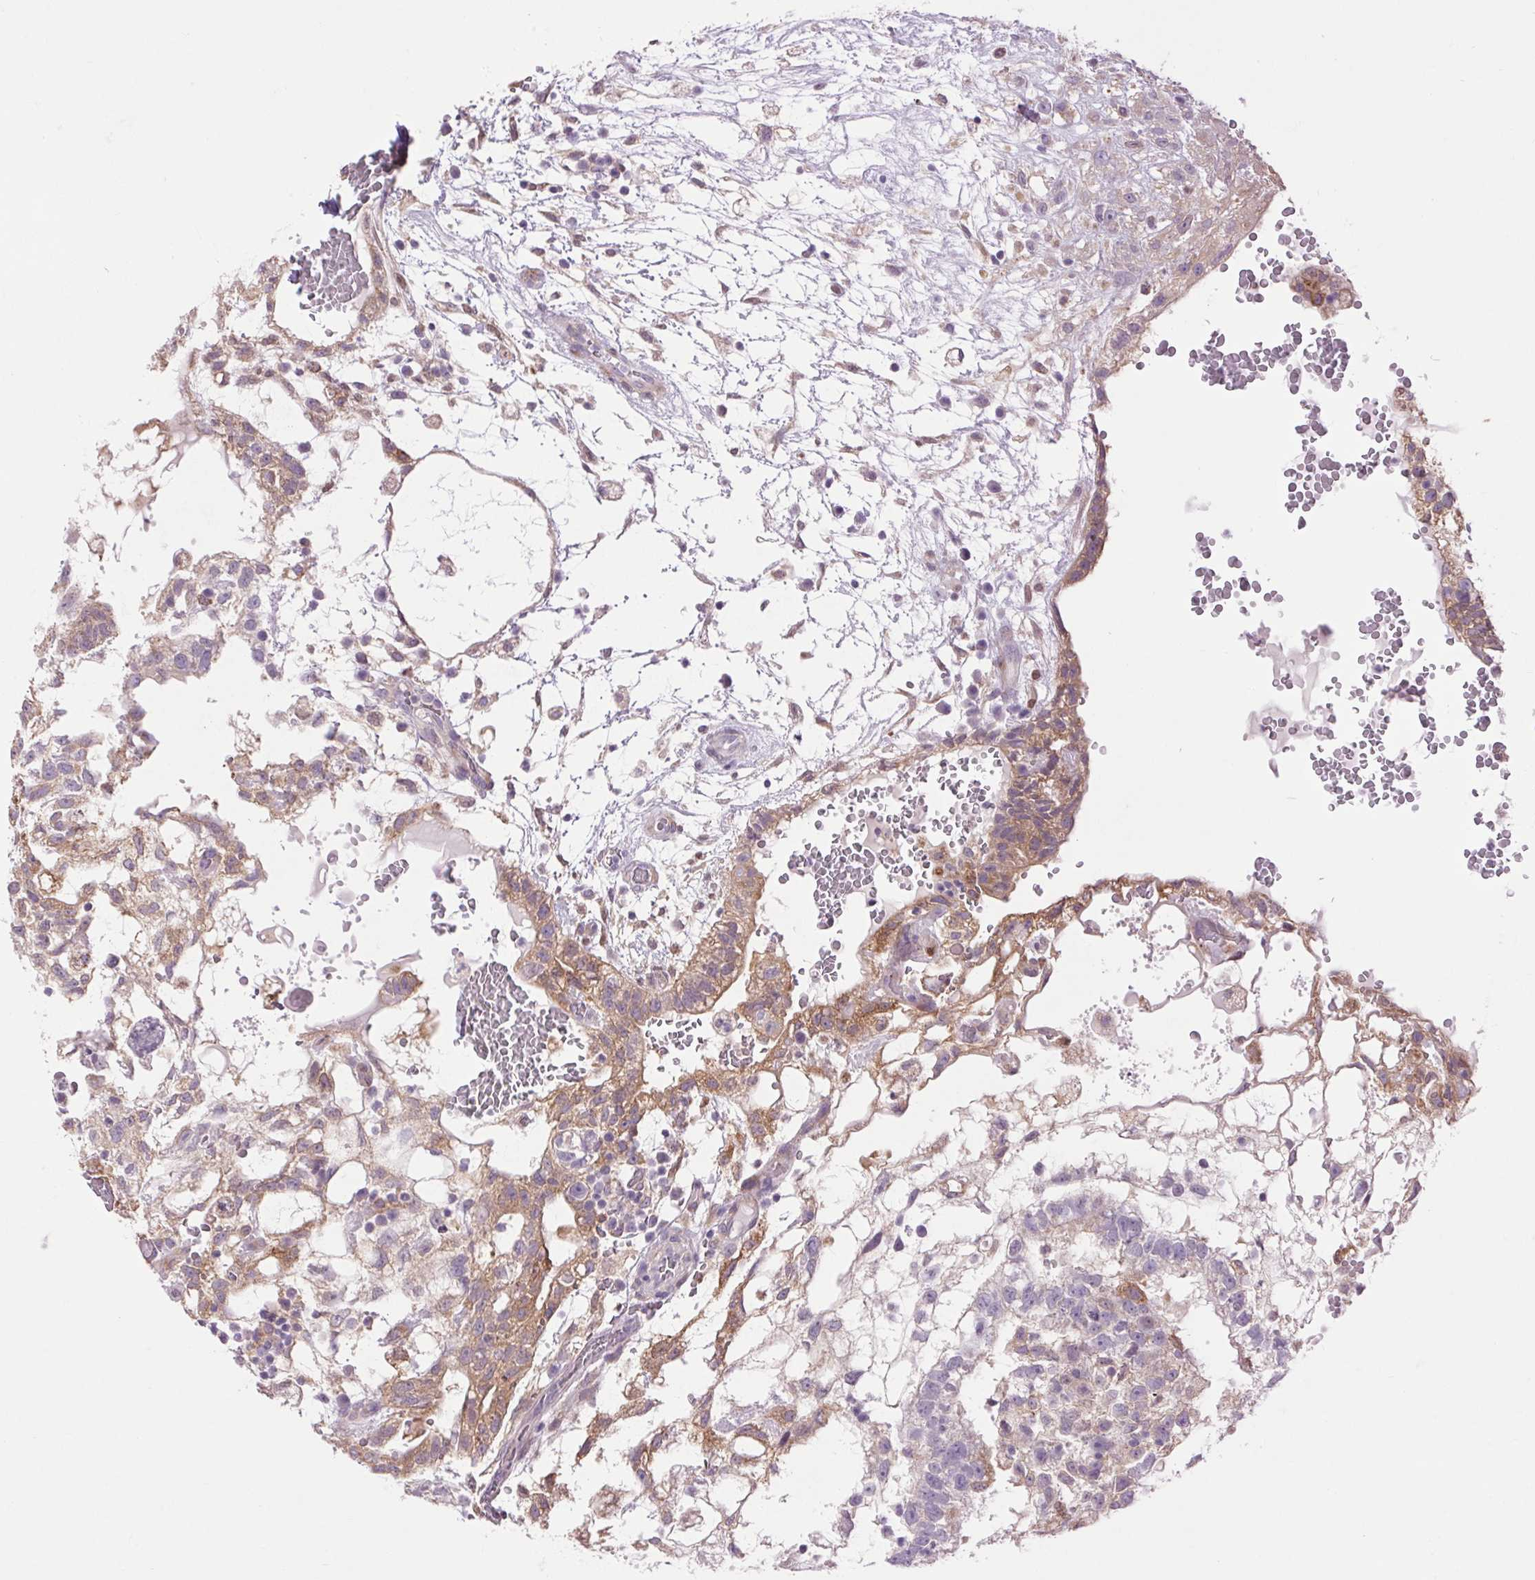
{"staining": {"intensity": "moderate", "quantity": ">75%", "location": "cytoplasmic/membranous"}, "tissue": "testis cancer", "cell_type": "Tumor cells", "image_type": "cancer", "snomed": [{"axis": "morphology", "description": "Normal tissue, NOS"}, {"axis": "morphology", "description": "Carcinoma, Embryonal, NOS"}, {"axis": "topography", "description": "Testis"}], "caption": "Protein positivity by immunohistochemistry reveals moderate cytoplasmic/membranous positivity in about >75% of tumor cells in embryonal carcinoma (testis). The protein is shown in brown color, while the nuclei are stained blue.", "gene": "SOWAHC", "patient": {"sex": "male", "age": 32}}